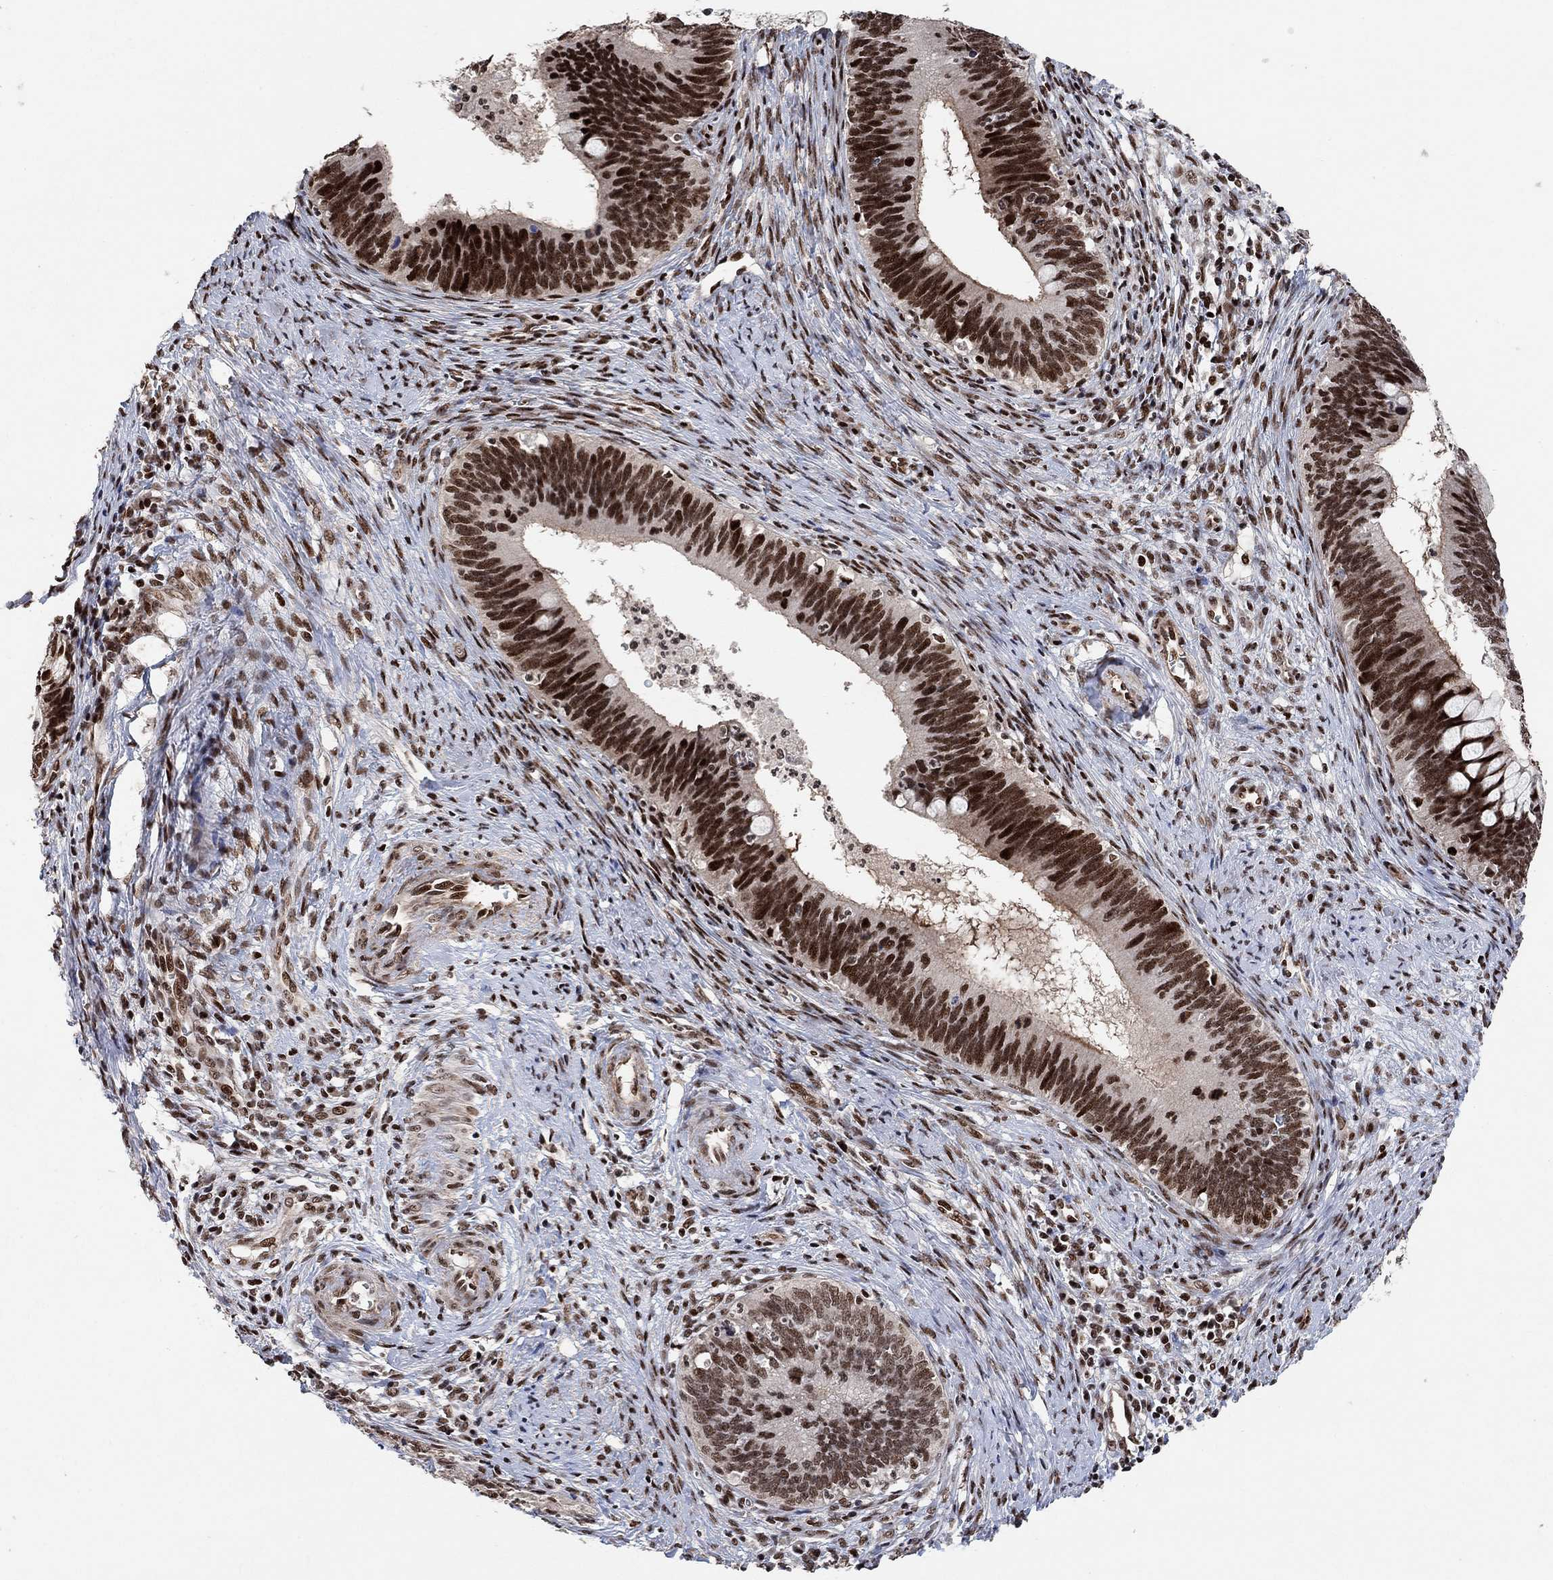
{"staining": {"intensity": "strong", "quantity": ">75%", "location": "nuclear"}, "tissue": "cervical cancer", "cell_type": "Tumor cells", "image_type": "cancer", "snomed": [{"axis": "morphology", "description": "Adenocarcinoma, NOS"}, {"axis": "topography", "description": "Cervix"}], "caption": "A high-resolution image shows immunohistochemistry (IHC) staining of cervical adenocarcinoma, which reveals strong nuclear expression in approximately >75% of tumor cells. The protein of interest is shown in brown color, while the nuclei are stained blue.", "gene": "E4F1", "patient": {"sex": "female", "age": 42}}